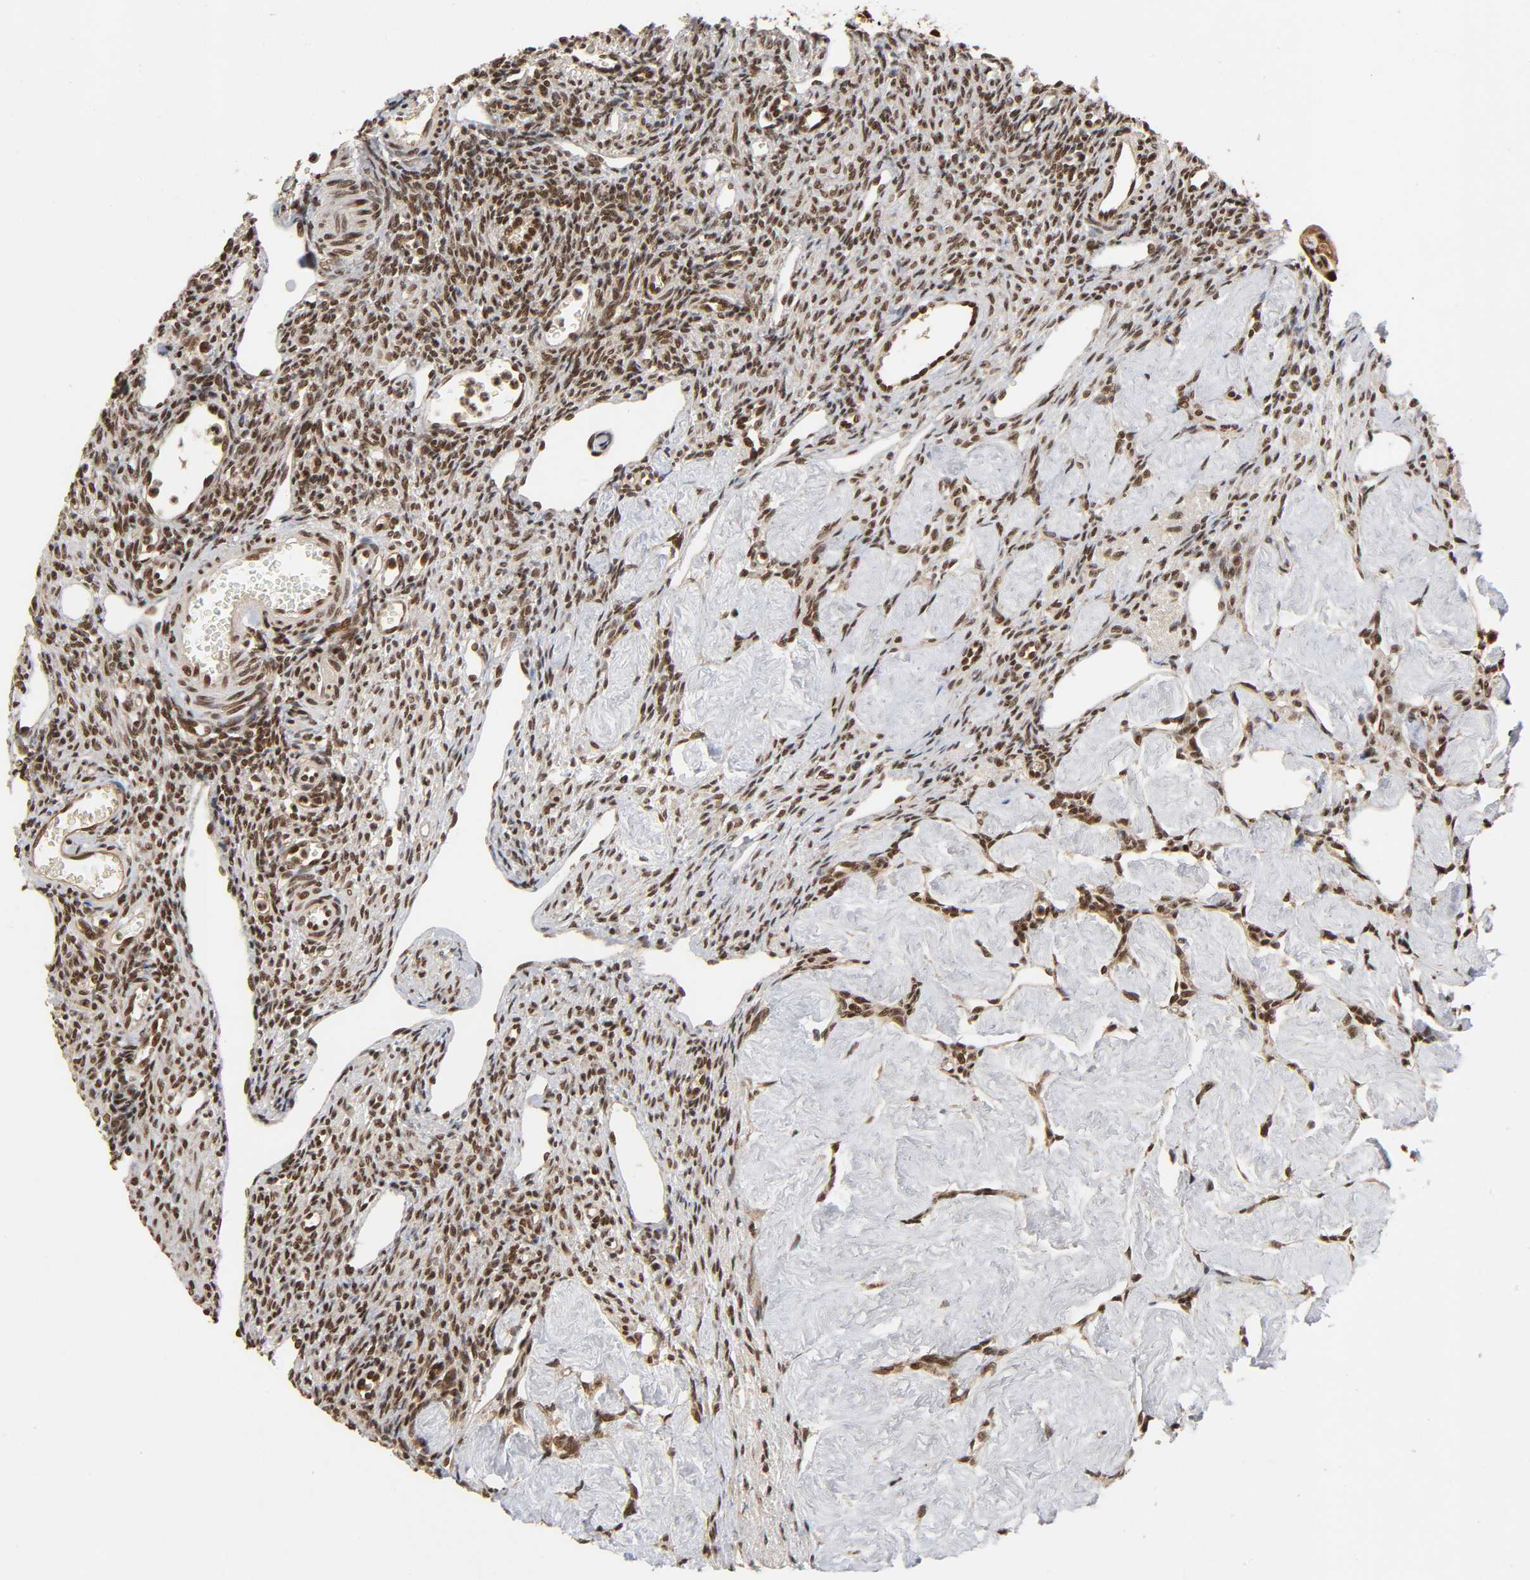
{"staining": {"intensity": "strong", "quantity": ">75%", "location": "nuclear"}, "tissue": "ovary", "cell_type": "Ovarian stroma cells", "image_type": "normal", "snomed": [{"axis": "morphology", "description": "Normal tissue, NOS"}, {"axis": "topography", "description": "Ovary"}], "caption": "Immunohistochemistry staining of normal ovary, which shows high levels of strong nuclear positivity in approximately >75% of ovarian stroma cells indicating strong nuclear protein positivity. The staining was performed using DAB (3,3'-diaminobenzidine) (brown) for protein detection and nuclei were counterstained in hematoxylin (blue).", "gene": "ZNF384", "patient": {"sex": "female", "age": 33}}